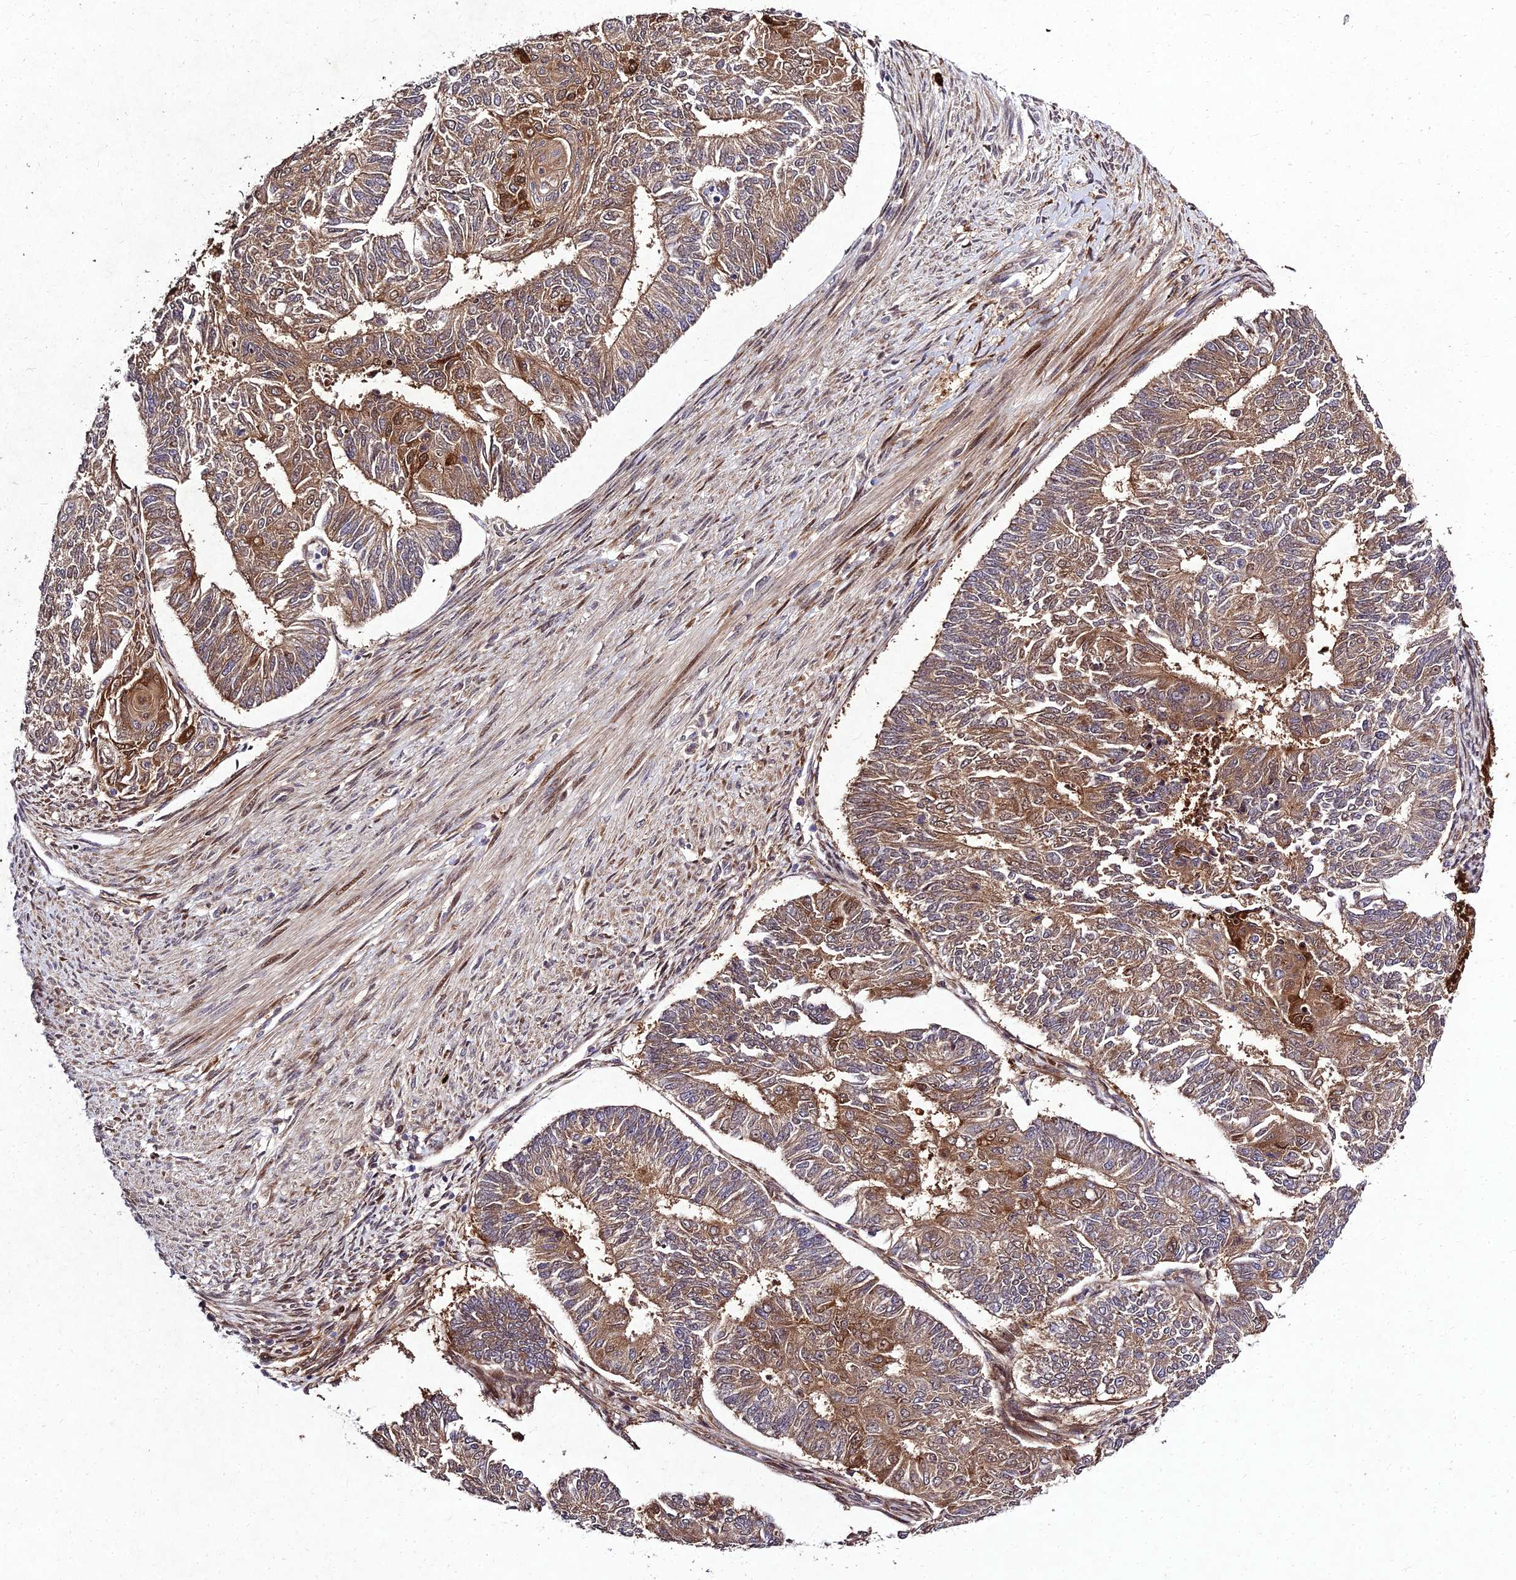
{"staining": {"intensity": "moderate", "quantity": ">75%", "location": "cytoplasmic/membranous"}, "tissue": "endometrial cancer", "cell_type": "Tumor cells", "image_type": "cancer", "snomed": [{"axis": "morphology", "description": "Adenocarcinoma, NOS"}, {"axis": "topography", "description": "Endometrium"}], "caption": "Human endometrial cancer (adenocarcinoma) stained for a protein (brown) shows moderate cytoplasmic/membranous positive staining in about >75% of tumor cells.", "gene": "MKKS", "patient": {"sex": "female", "age": 32}}